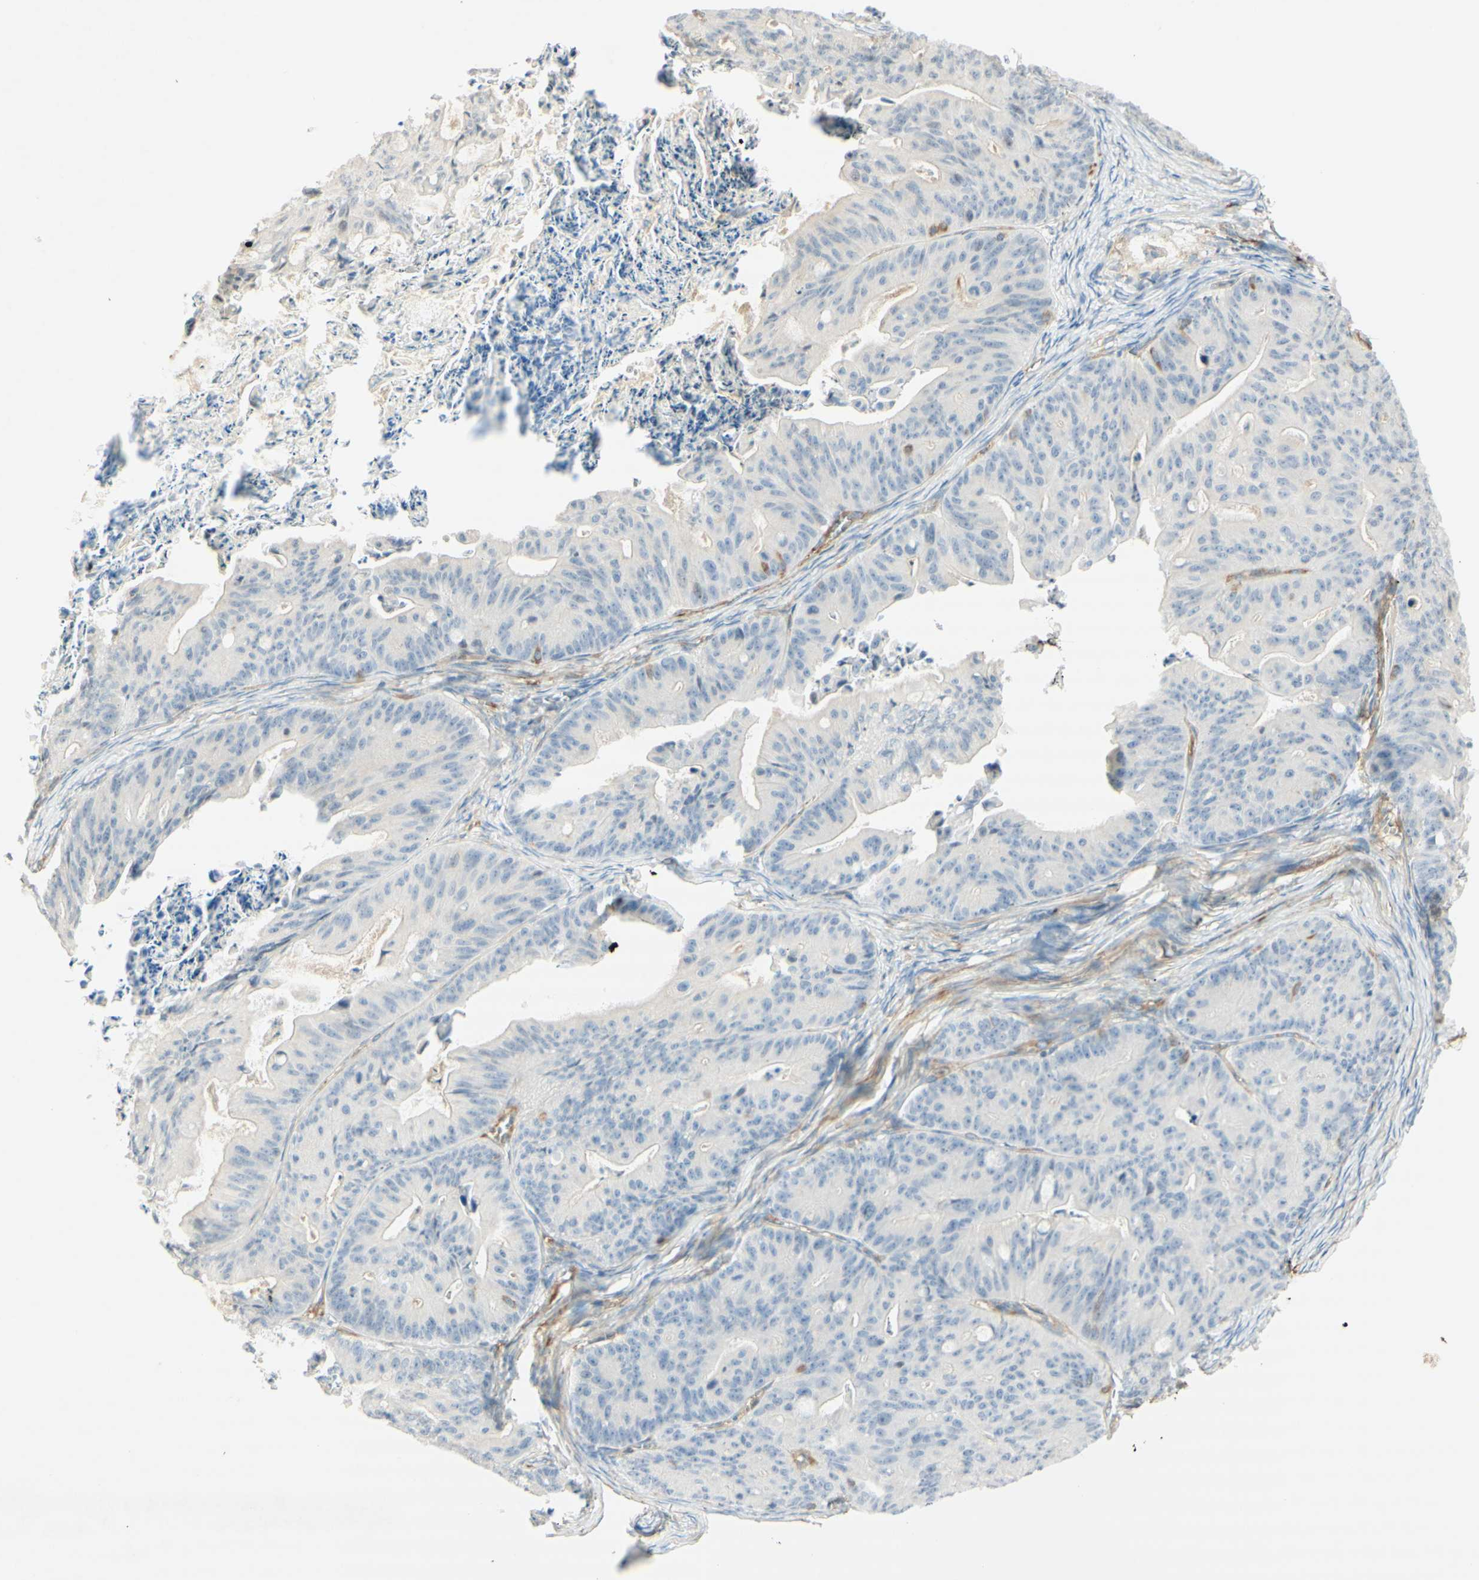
{"staining": {"intensity": "negative", "quantity": "none", "location": "none"}, "tissue": "ovarian cancer", "cell_type": "Tumor cells", "image_type": "cancer", "snomed": [{"axis": "morphology", "description": "Cystadenocarcinoma, mucinous, NOS"}, {"axis": "topography", "description": "Ovary"}], "caption": "Tumor cells show no significant positivity in ovarian cancer.", "gene": "MAP1B", "patient": {"sex": "female", "age": 37}}